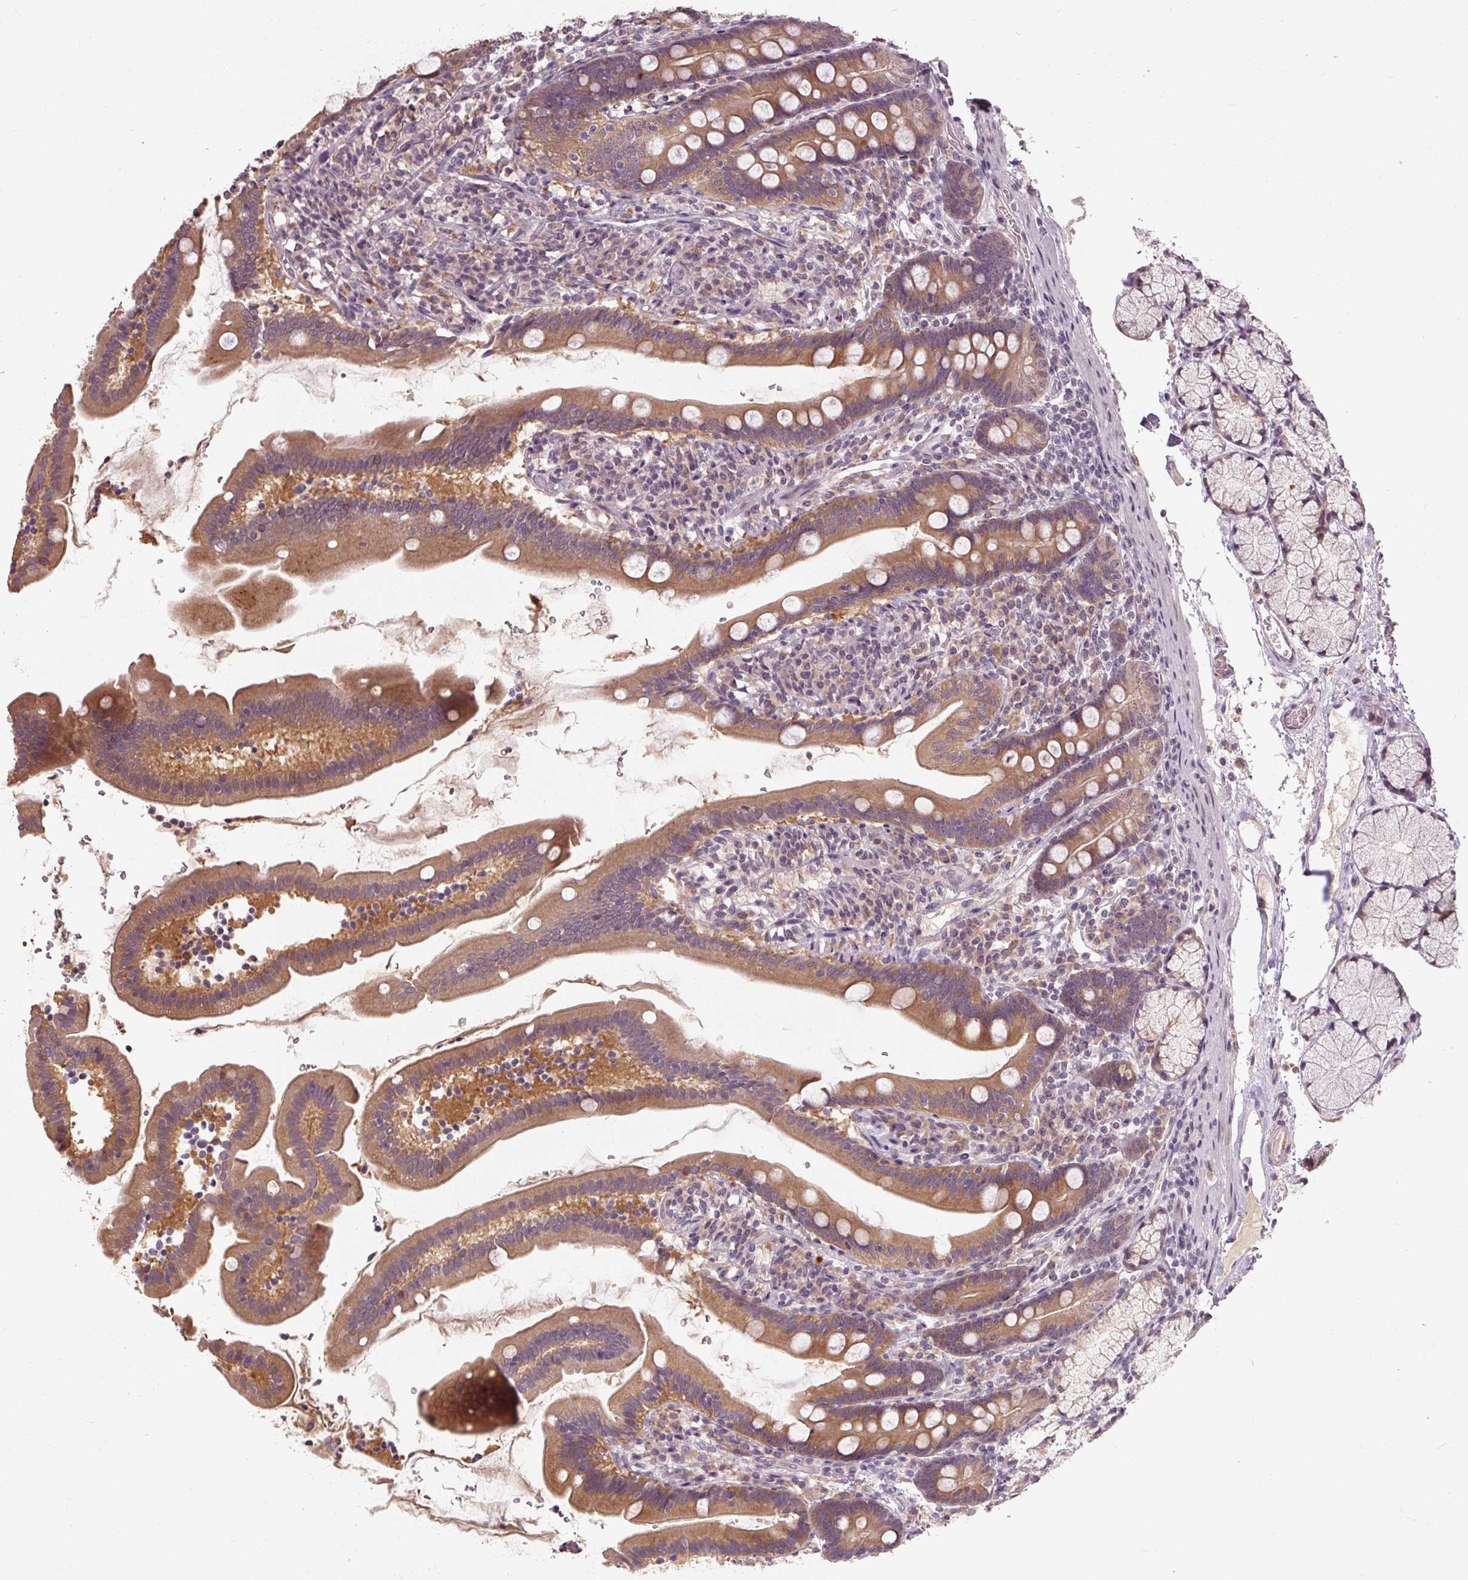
{"staining": {"intensity": "moderate", "quantity": "25%-75%", "location": "cytoplasmic/membranous"}, "tissue": "duodenum", "cell_type": "Glandular cells", "image_type": "normal", "snomed": [{"axis": "morphology", "description": "Normal tissue, NOS"}, {"axis": "topography", "description": "Duodenum"}], "caption": "A micrograph of human duodenum stained for a protein shows moderate cytoplasmic/membranous brown staining in glandular cells. The protein is shown in brown color, while the nuclei are stained blue.", "gene": "CFAP65", "patient": {"sex": "female", "age": 67}}